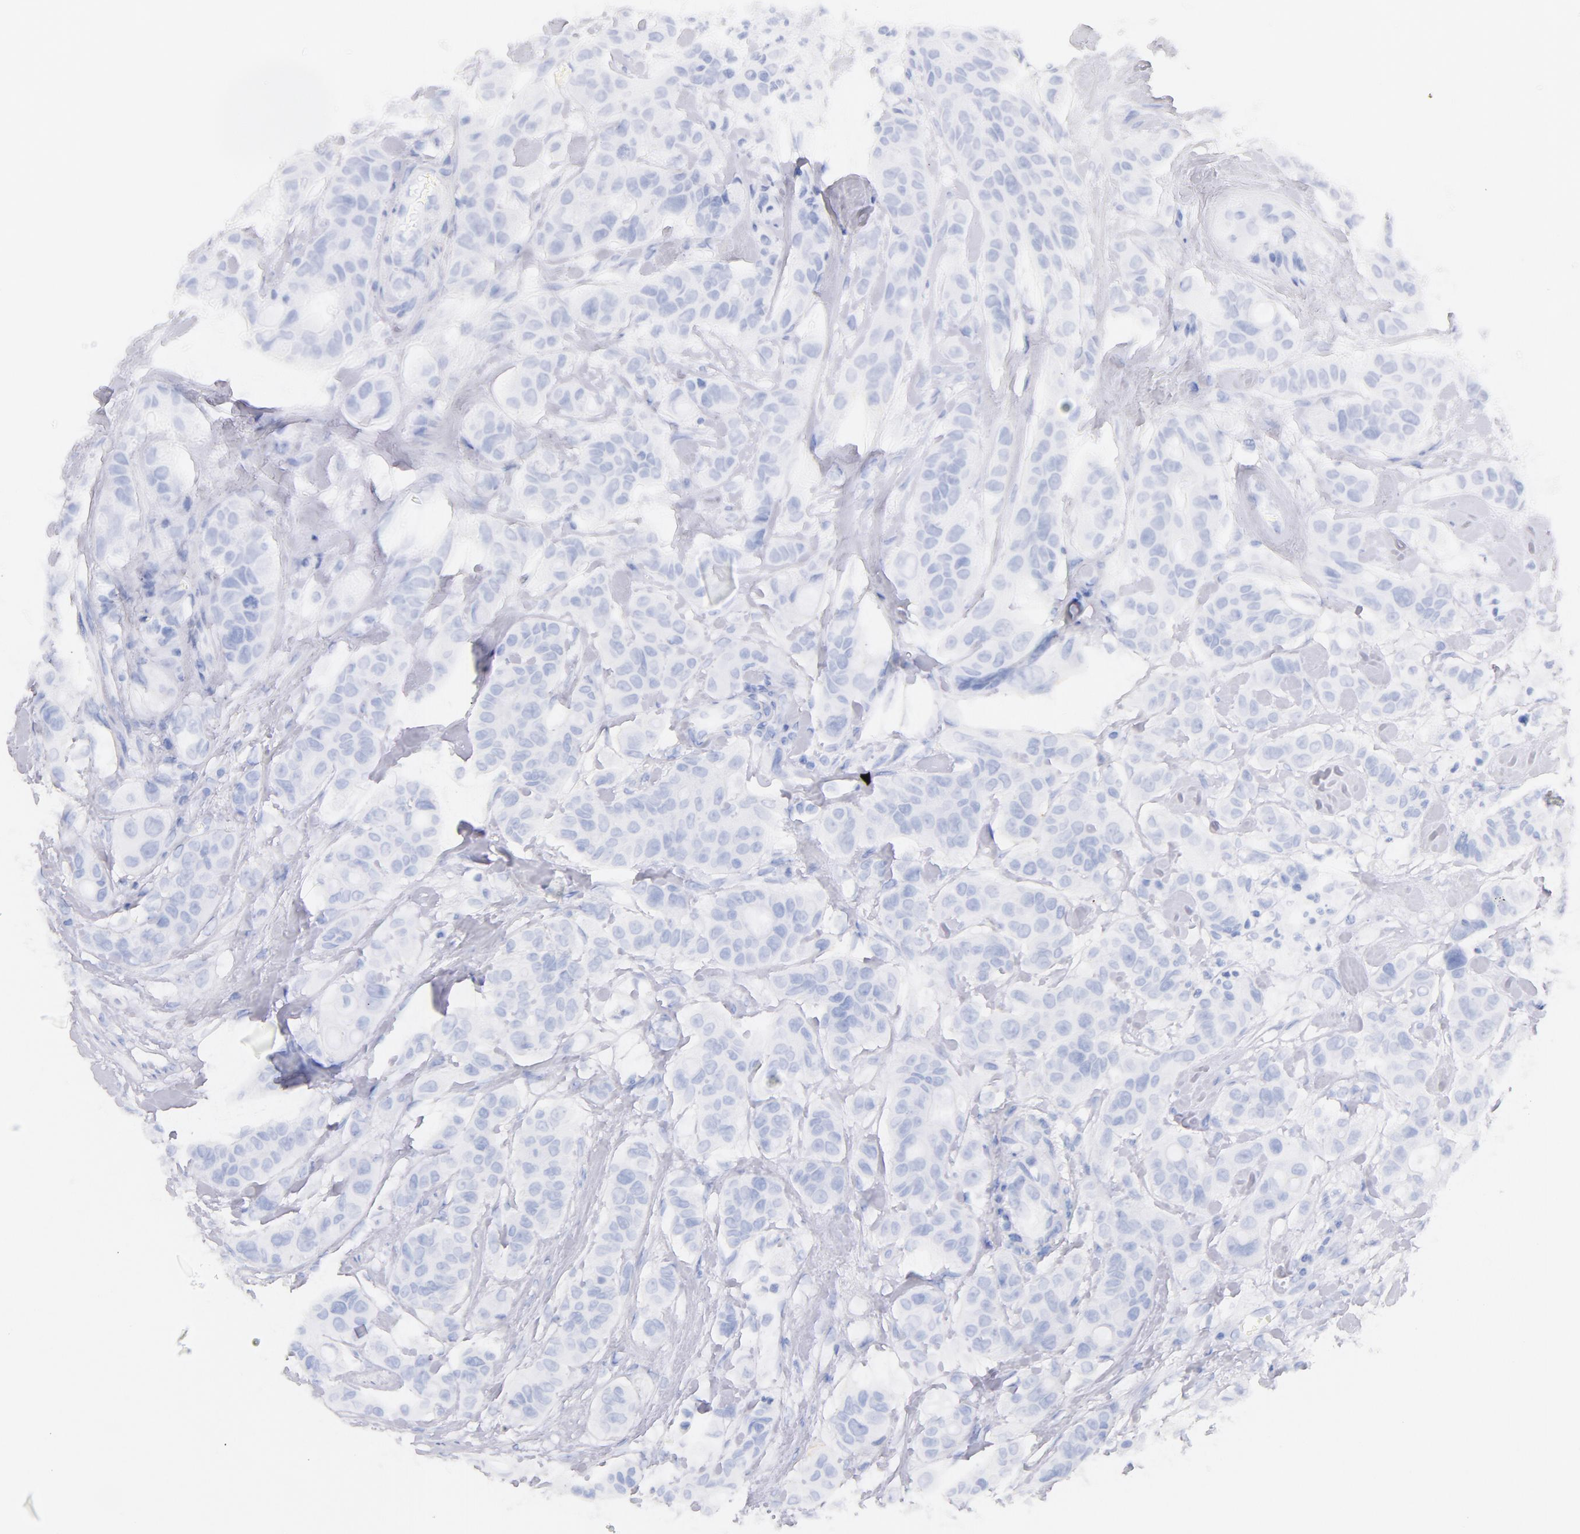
{"staining": {"intensity": "negative", "quantity": "none", "location": "none"}, "tissue": "colorectal cancer", "cell_type": "Tumor cells", "image_type": "cancer", "snomed": [{"axis": "morphology", "description": "Adenocarcinoma, NOS"}, {"axis": "topography", "description": "Colon"}], "caption": "A photomicrograph of human colorectal adenocarcinoma is negative for staining in tumor cells. (Brightfield microscopy of DAB immunohistochemistry (IHC) at high magnification).", "gene": "CD44", "patient": {"sex": "female", "age": 70}}